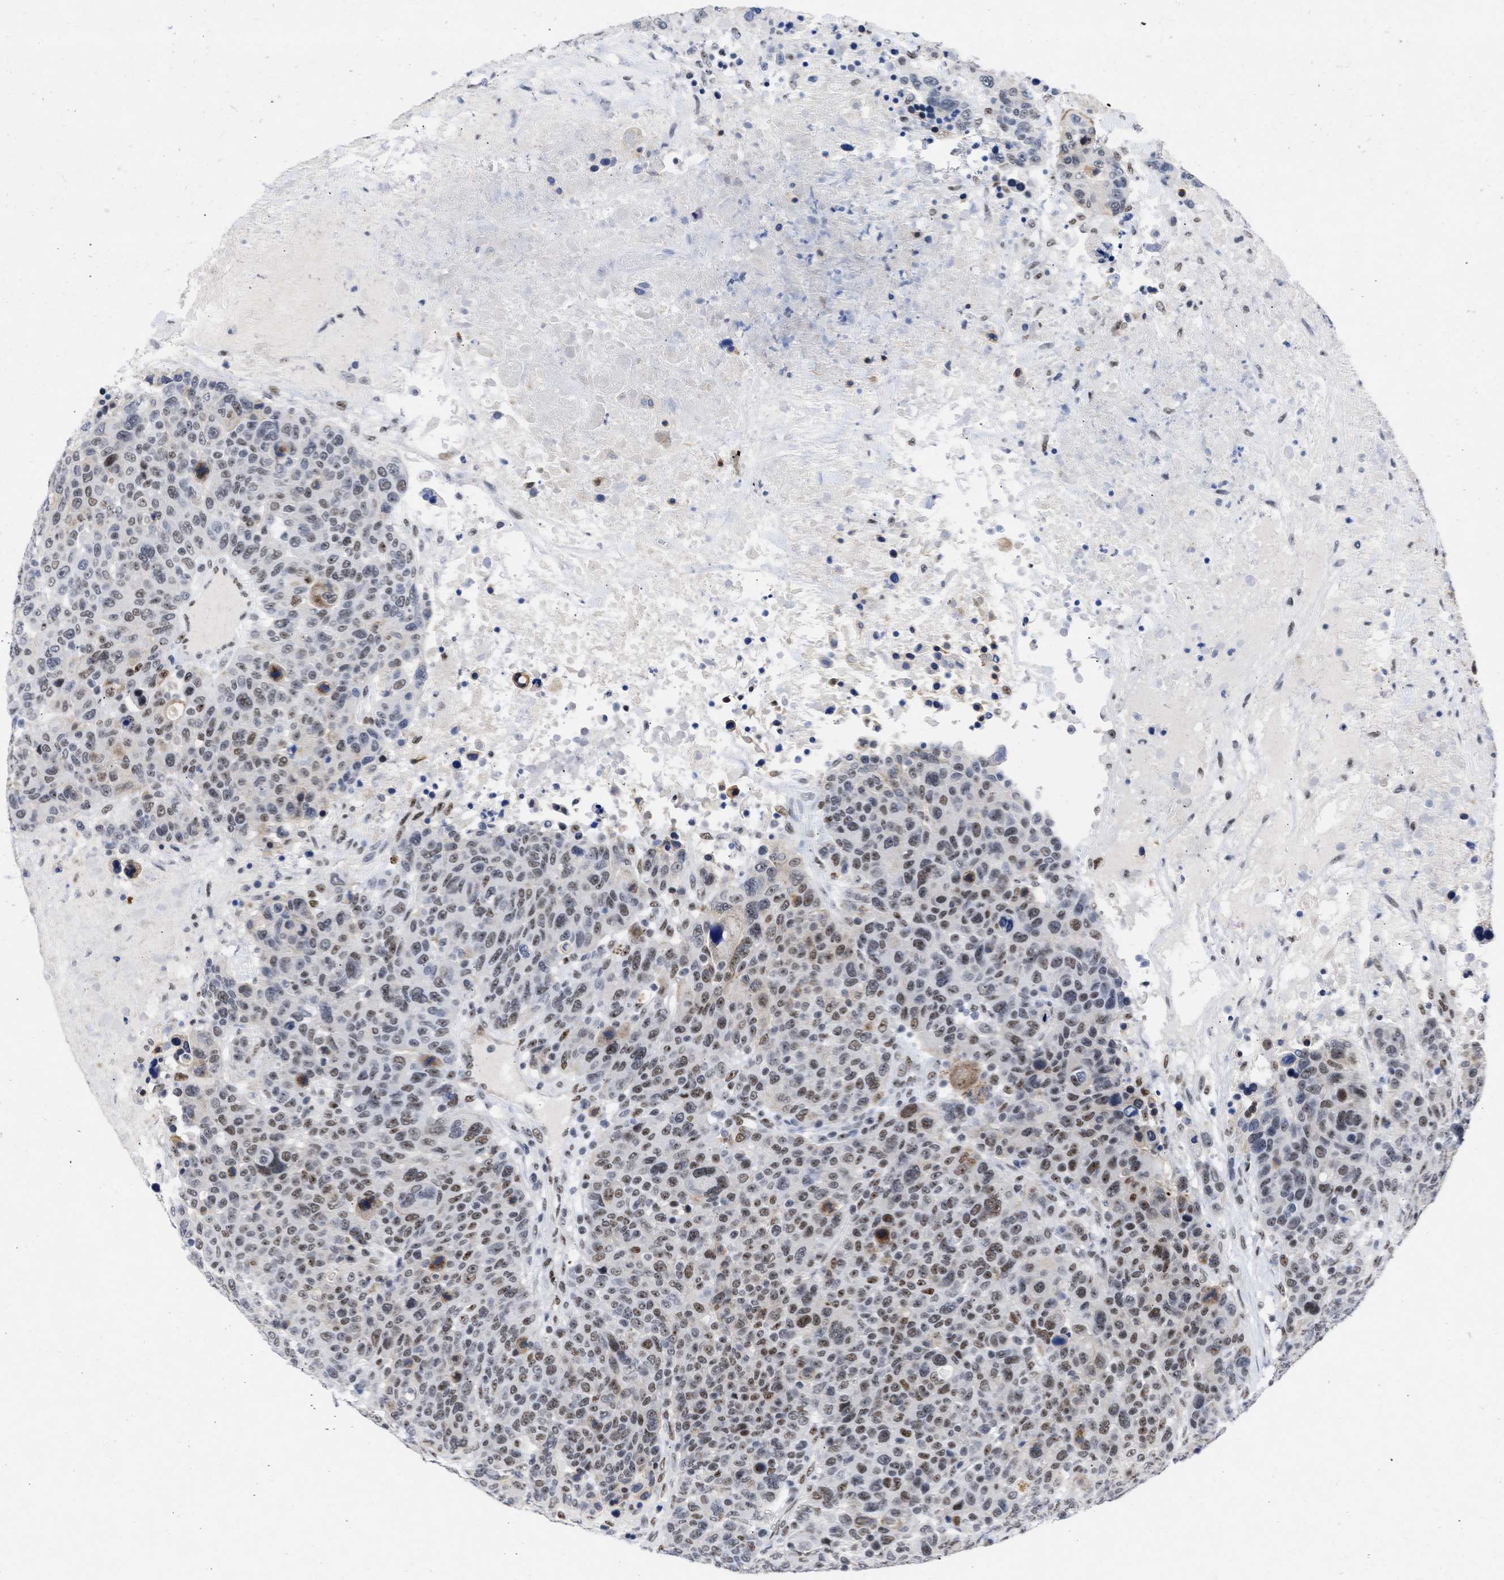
{"staining": {"intensity": "moderate", "quantity": "25%-75%", "location": "nuclear"}, "tissue": "breast cancer", "cell_type": "Tumor cells", "image_type": "cancer", "snomed": [{"axis": "morphology", "description": "Duct carcinoma"}, {"axis": "topography", "description": "Breast"}], "caption": "IHC of human breast invasive ductal carcinoma exhibits medium levels of moderate nuclear staining in about 25%-75% of tumor cells.", "gene": "DDX41", "patient": {"sex": "female", "age": 37}}